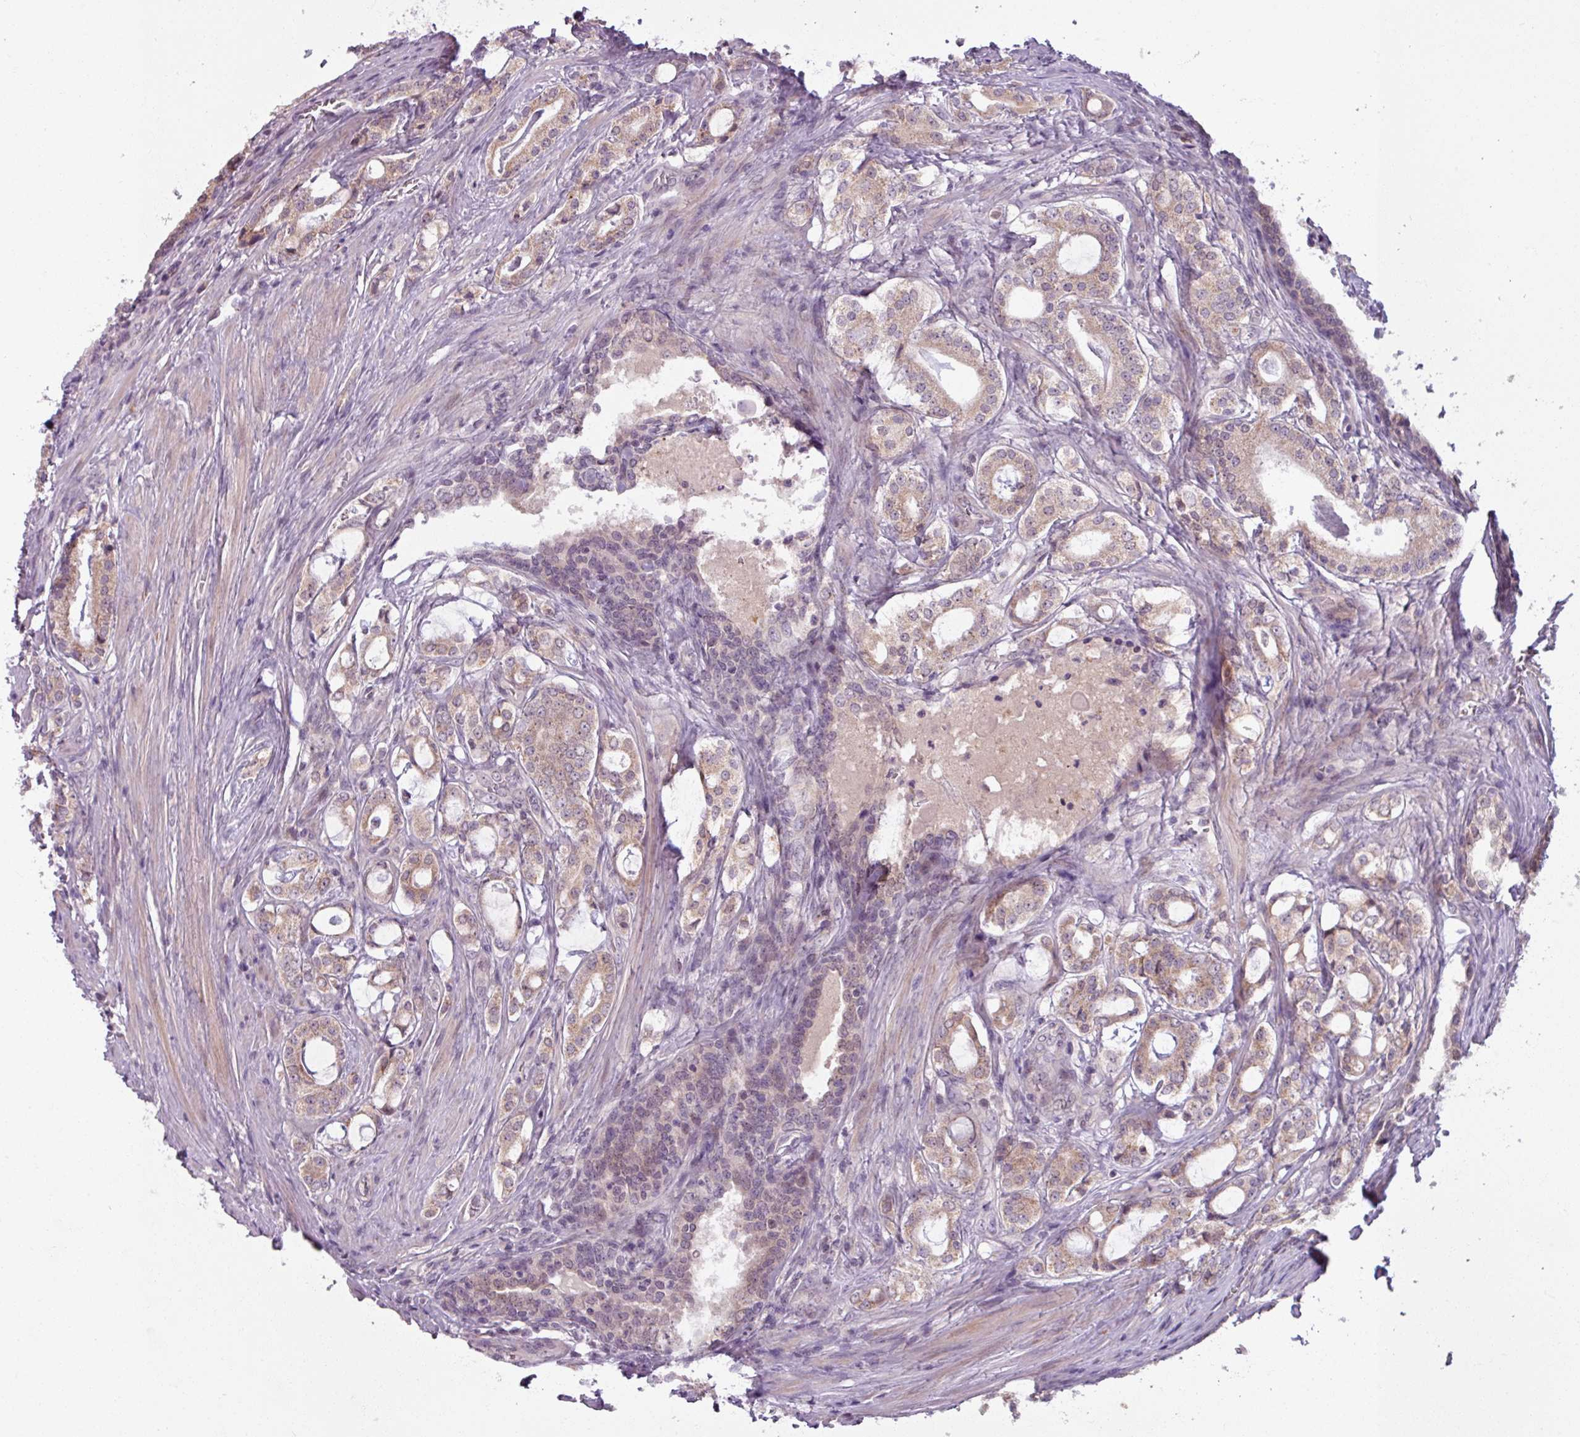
{"staining": {"intensity": "weak", "quantity": ">75%", "location": "cytoplasmic/membranous"}, "tissue": "prostate cancer", "cell_type": "Tumor cells", "image_type": "cancer", "snomed": [{"axis": "morphology", "description": "Adenocarcinoma, High grade"}, {"axis": "topography", "description": "Prostate"}], "caption": "A high-resolution photomicrograph shows IHC staining of prostate cancer, which reveals weak cytoplasmic/membranous expression in about >75% of tumor cells. (brown staining indicates protein expression, while blue staining denotes nuclei).", "gene": "OGFOD3", "patient": {"sex": "male", "age": 63}}